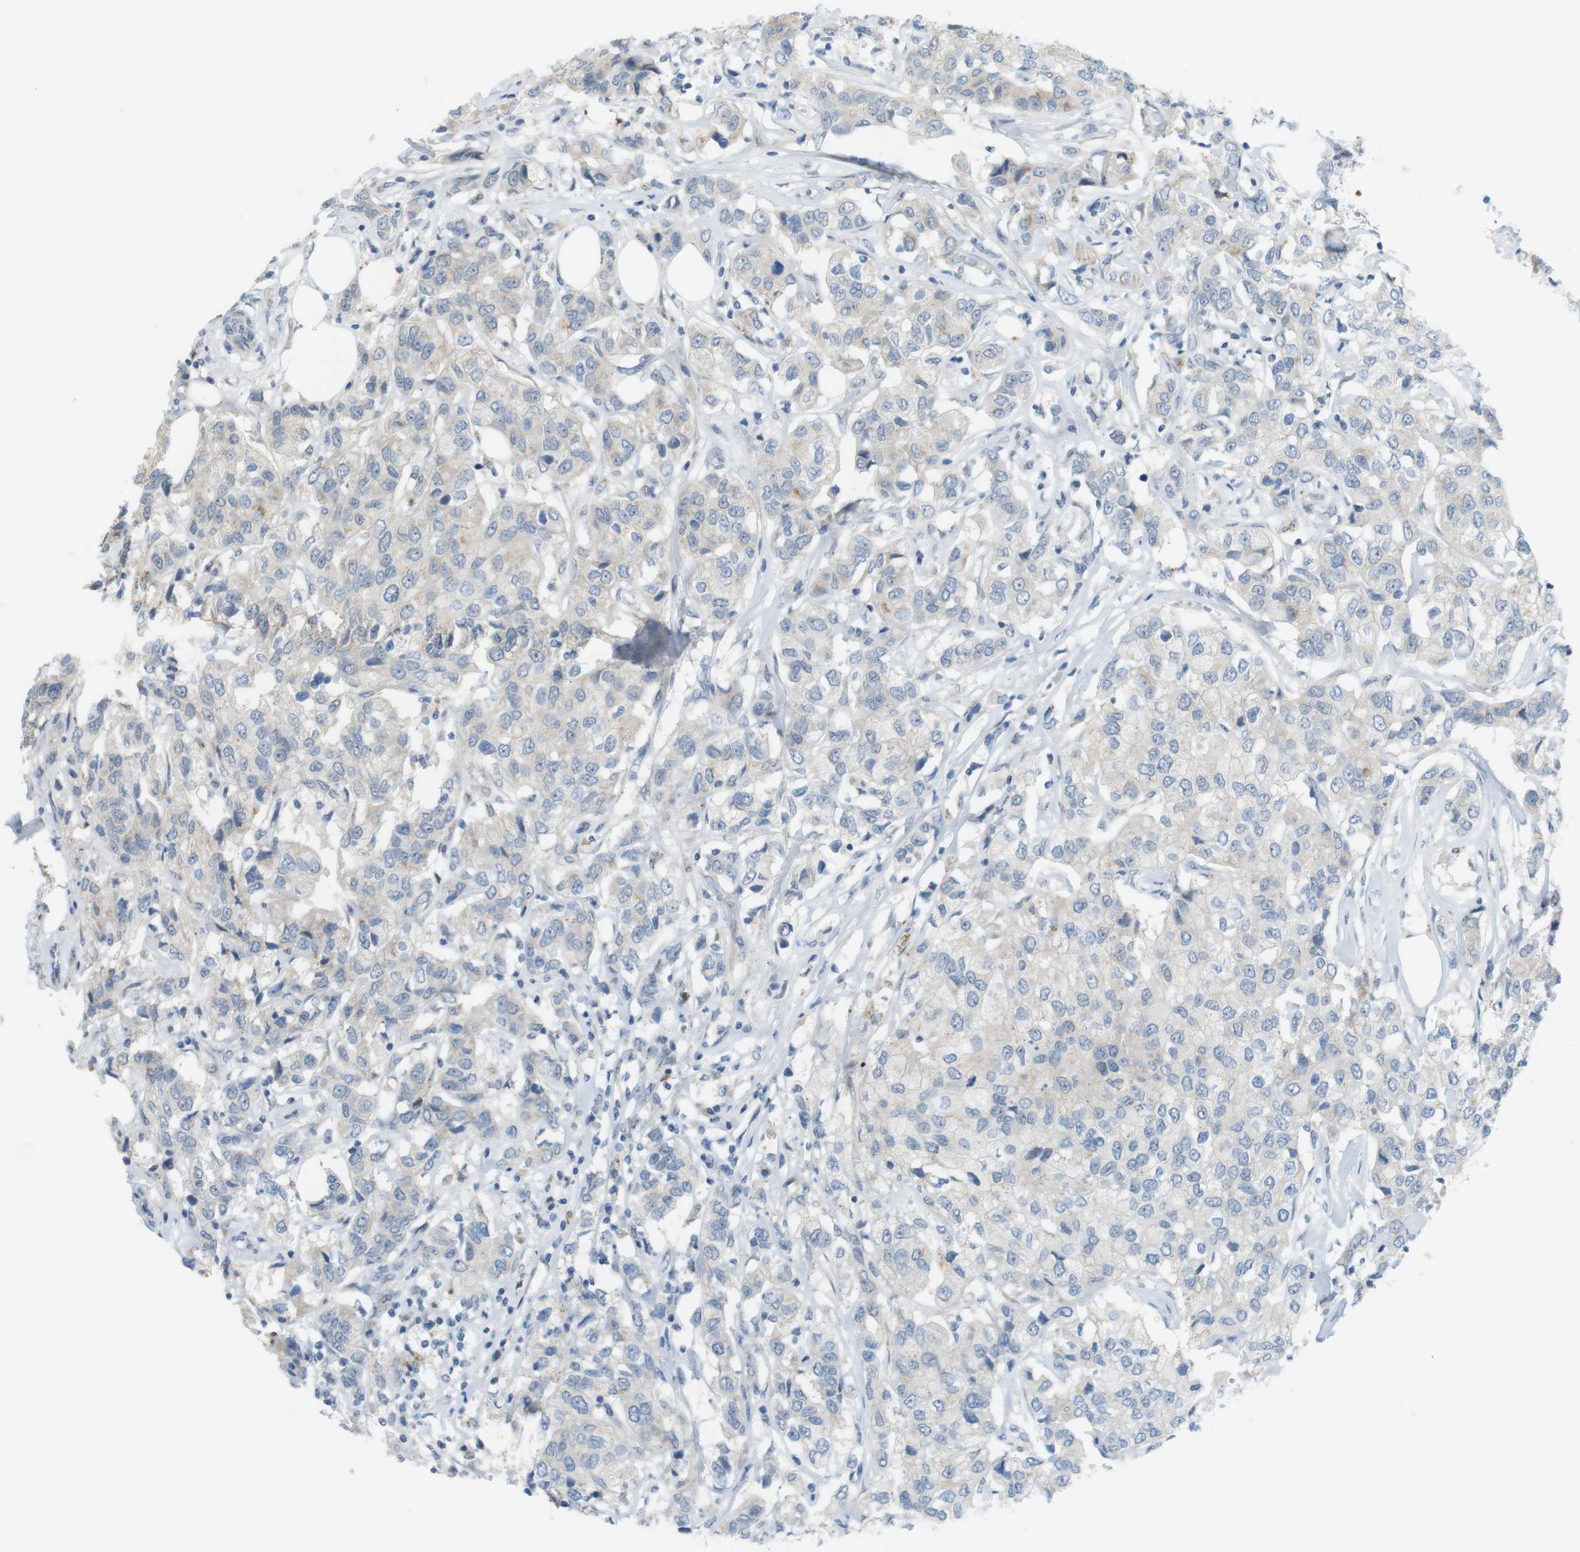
{"staining": {"intensity": "weak", "quantity": "25%-75%", "location": "cytoplasmic/membranous"}, "tissue": "breast cancer", "cell_type": "Tumor cells", "image_type": "cancer", "snomed": [{"axis": "morphology", "description": "Duct carcinoma"}, {"axis": "topography", "description": "Breast"}], "caption": "IHC image of human breast intraductal carcinoma stained for a protein (brown), which displays low levels of weak cytoplasmic/membranous expression in about 25%-75% of tumor cells.", "gene": "UGT8", "patient": {"sex": "female", "age": 80}}